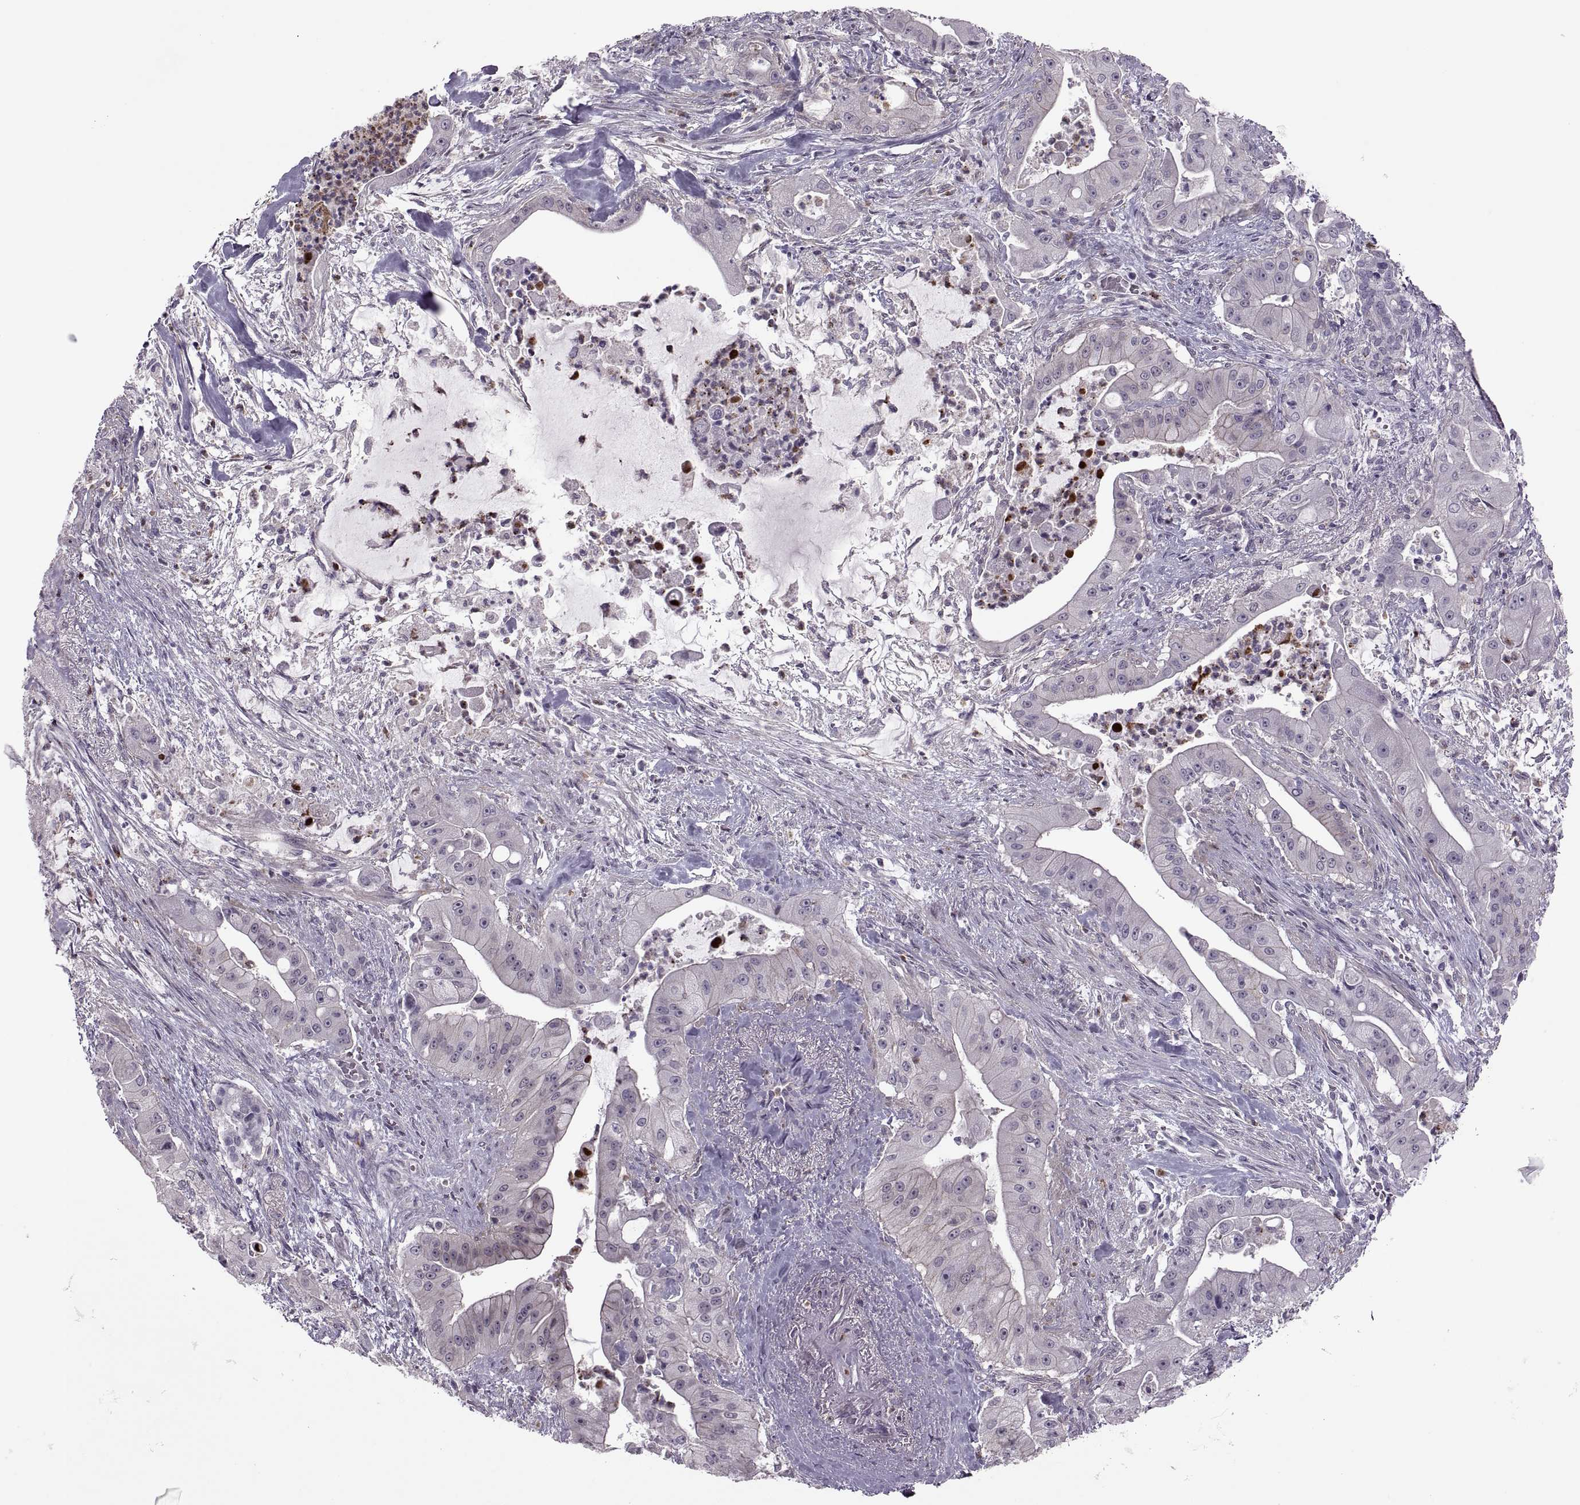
{"staining": {"intensity": "negative", "quantity": "none", "location": "none"}, "tissue": "pancreatic cancer", "cell_type": "Tumor cells", "image_type": "cancer", "snomed": [{"axis": "morphology", "description": "Normal tissue, NOS"}, {"axis": "morphology", "description": "Inflammation, NOS"}, {"axis": "morphology", "description": "Adenocarcinoma, NOS"}, {"axis": "topography", "description": "Pancreas"}], "caption": "The image shows no staining of tumor cells in pancreatic adenocarcinoma.", "gene": "ODF3", "patient": {"sex": "male", "age": 57}}